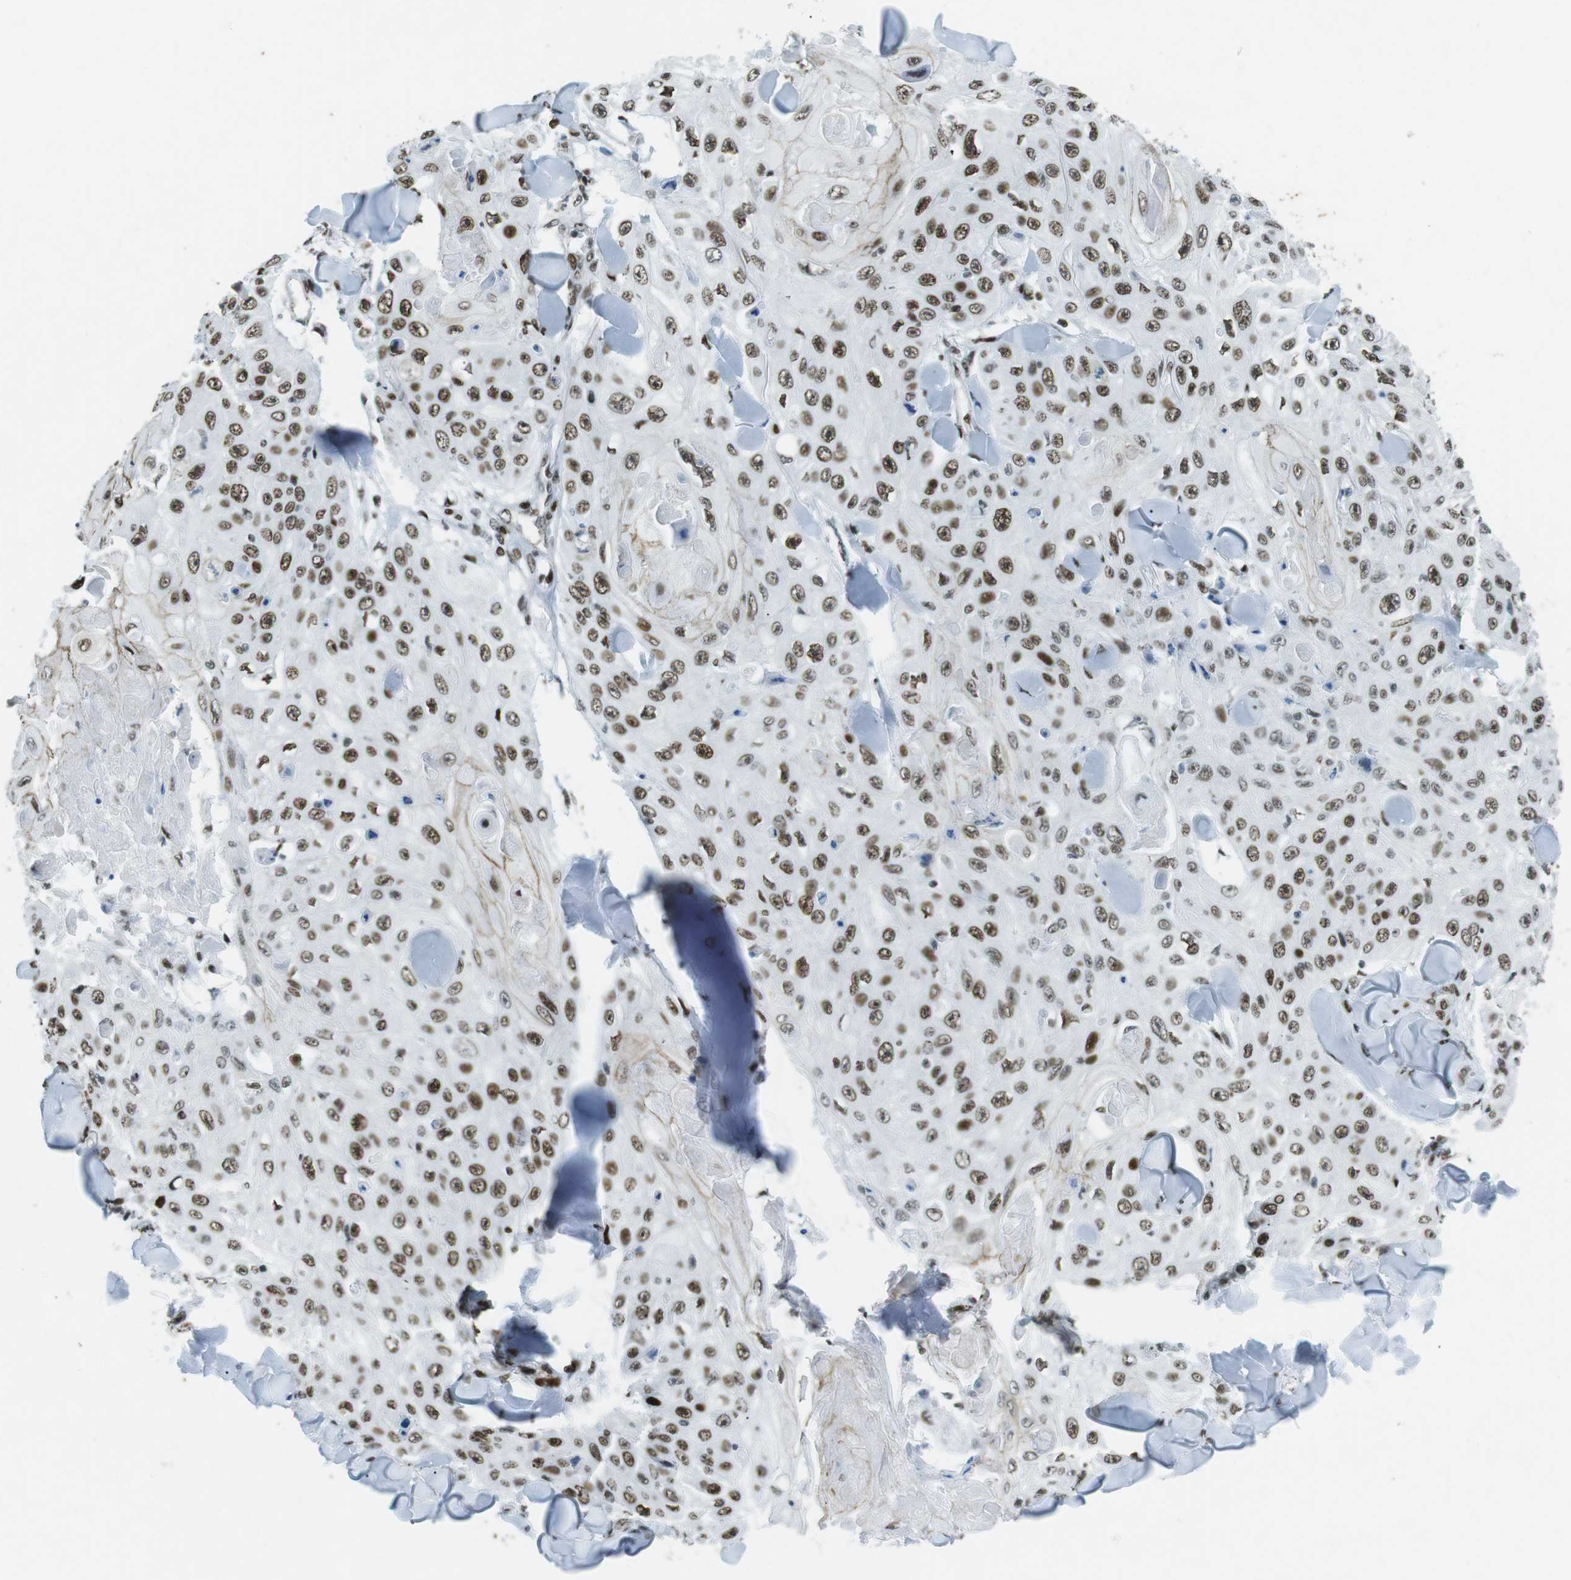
{"staining": {"intensity": "moderate", "quantity": ">75%", "location": "nuclear"}, "tissue": "skin cancer", "cell_type": "Tumor cells", "image_type": "cancer", "snomed": [{"axis": "morphology", "description": "Squamous cell carcinoma, NOS"}, {"axis": "topography", "description": "Skin"}], "caption": "DAB (3,3'-diaminobenzidine) immunohistochemical staining of human skin squamous cell carcinoma demonstrates moderate nuclear protein staining in approximately >75% of tumor cells. The staining was performed using DAB to visualize the protein expression in brown, while the nuclei were stained in blue with hematoxylin (Magnification: 20x).", "gene": "ARID1A", "patient": {"sex": "male", "age": 86}}